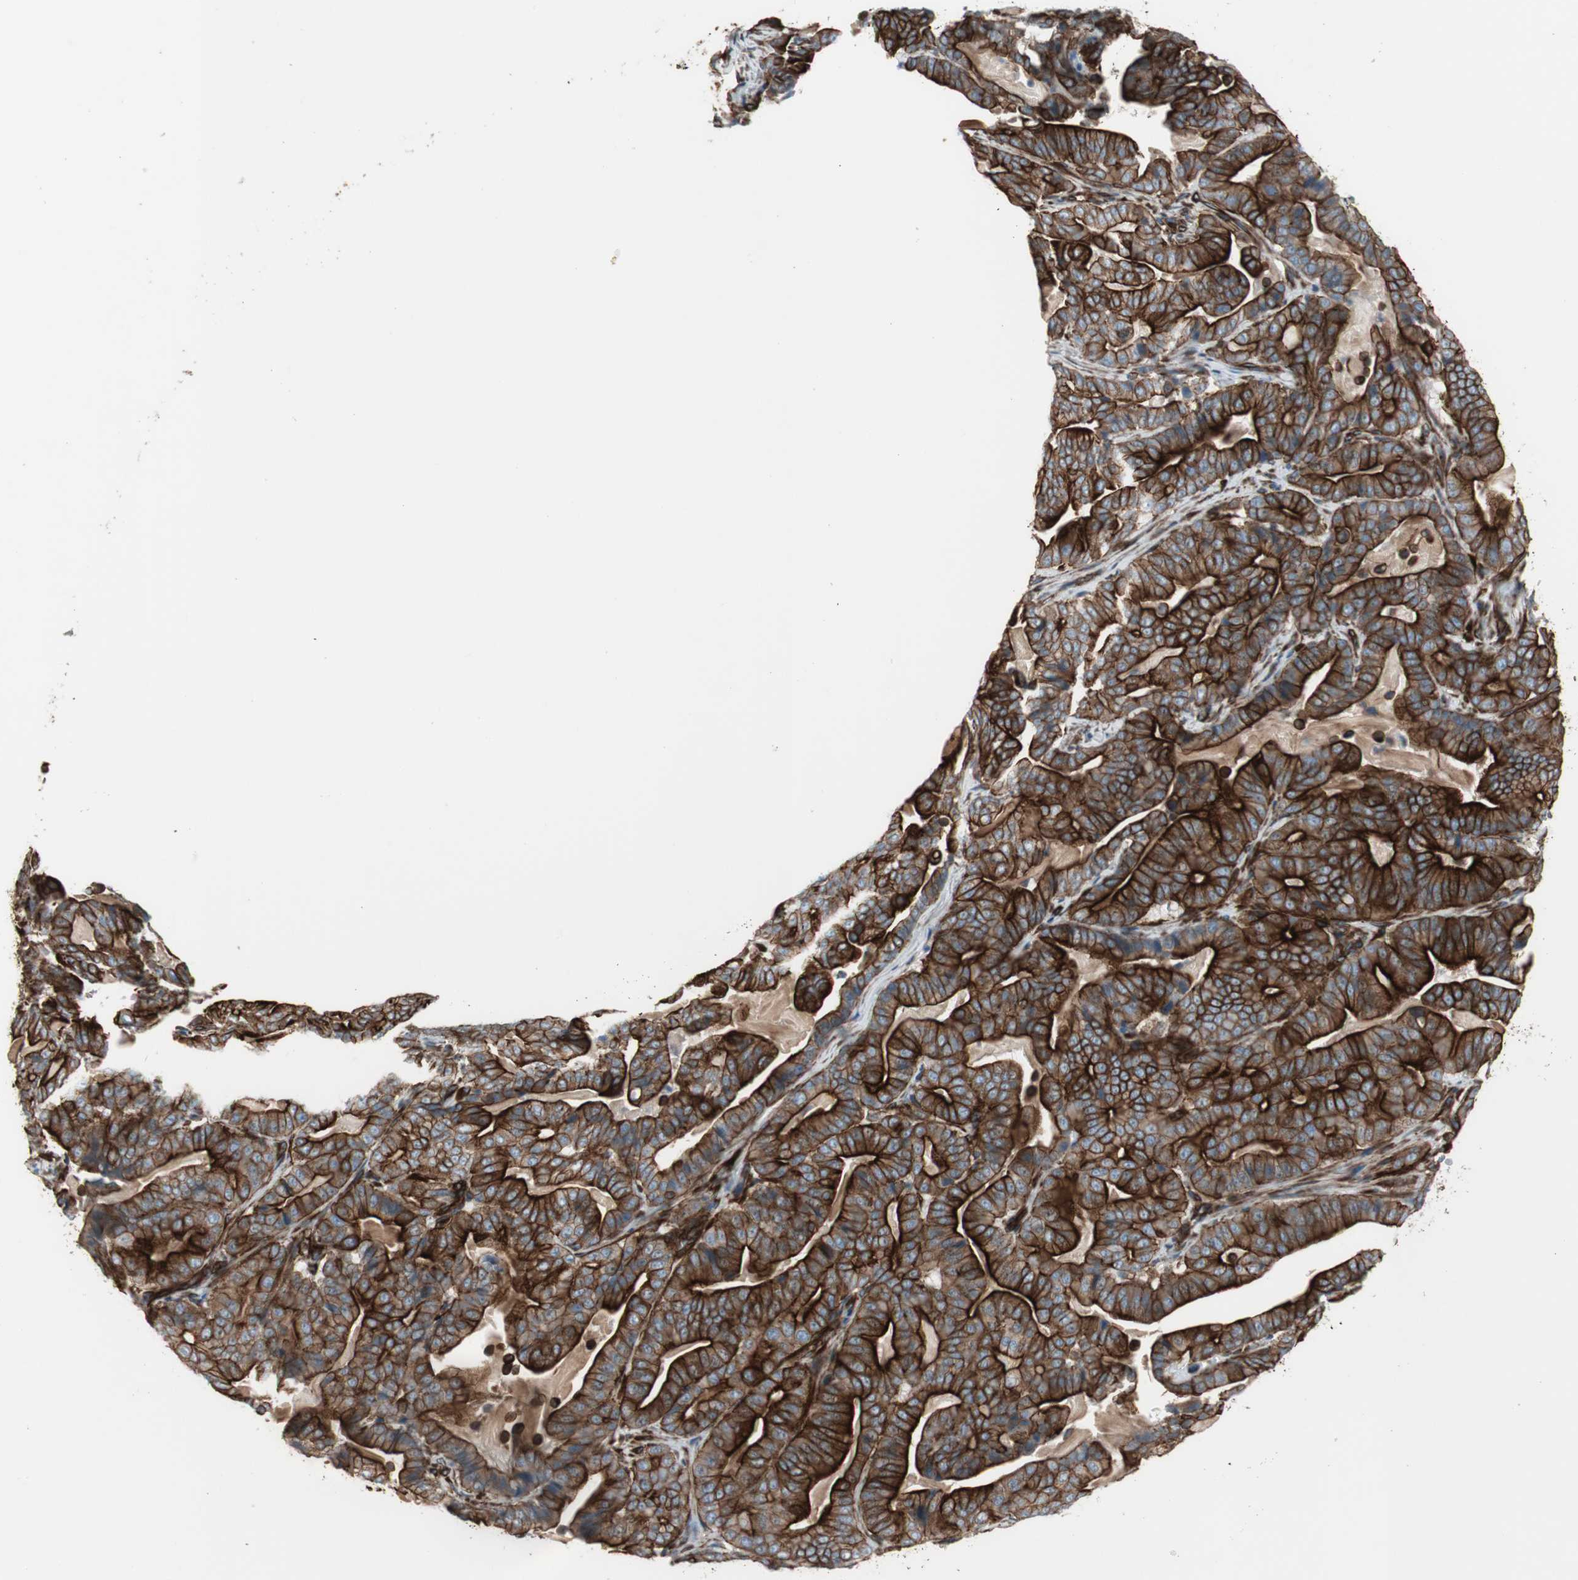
{"staining": {"intensity": "strong", "quantity": ">75%", "location": "cytoplasmic/membranous"}, "tissue": "pancreatic cancer", "cell_type": "Tumor cells", "image_type": "cancer", "snomed": [{"axis": "morphology", "description": "Adenocarcinoma, NOS"}, {"axis": "topography", "description": "Pancreas"}], "caption": "A high amount of strong cytoplasmic/membranous expression is identified in approximately >75% of tumor cells in pancreatic adenocarcinoma tissue. Nuclei are stained in blue.", "gene": "TCTA", "patient": {"sex": "male", "age": 63}}